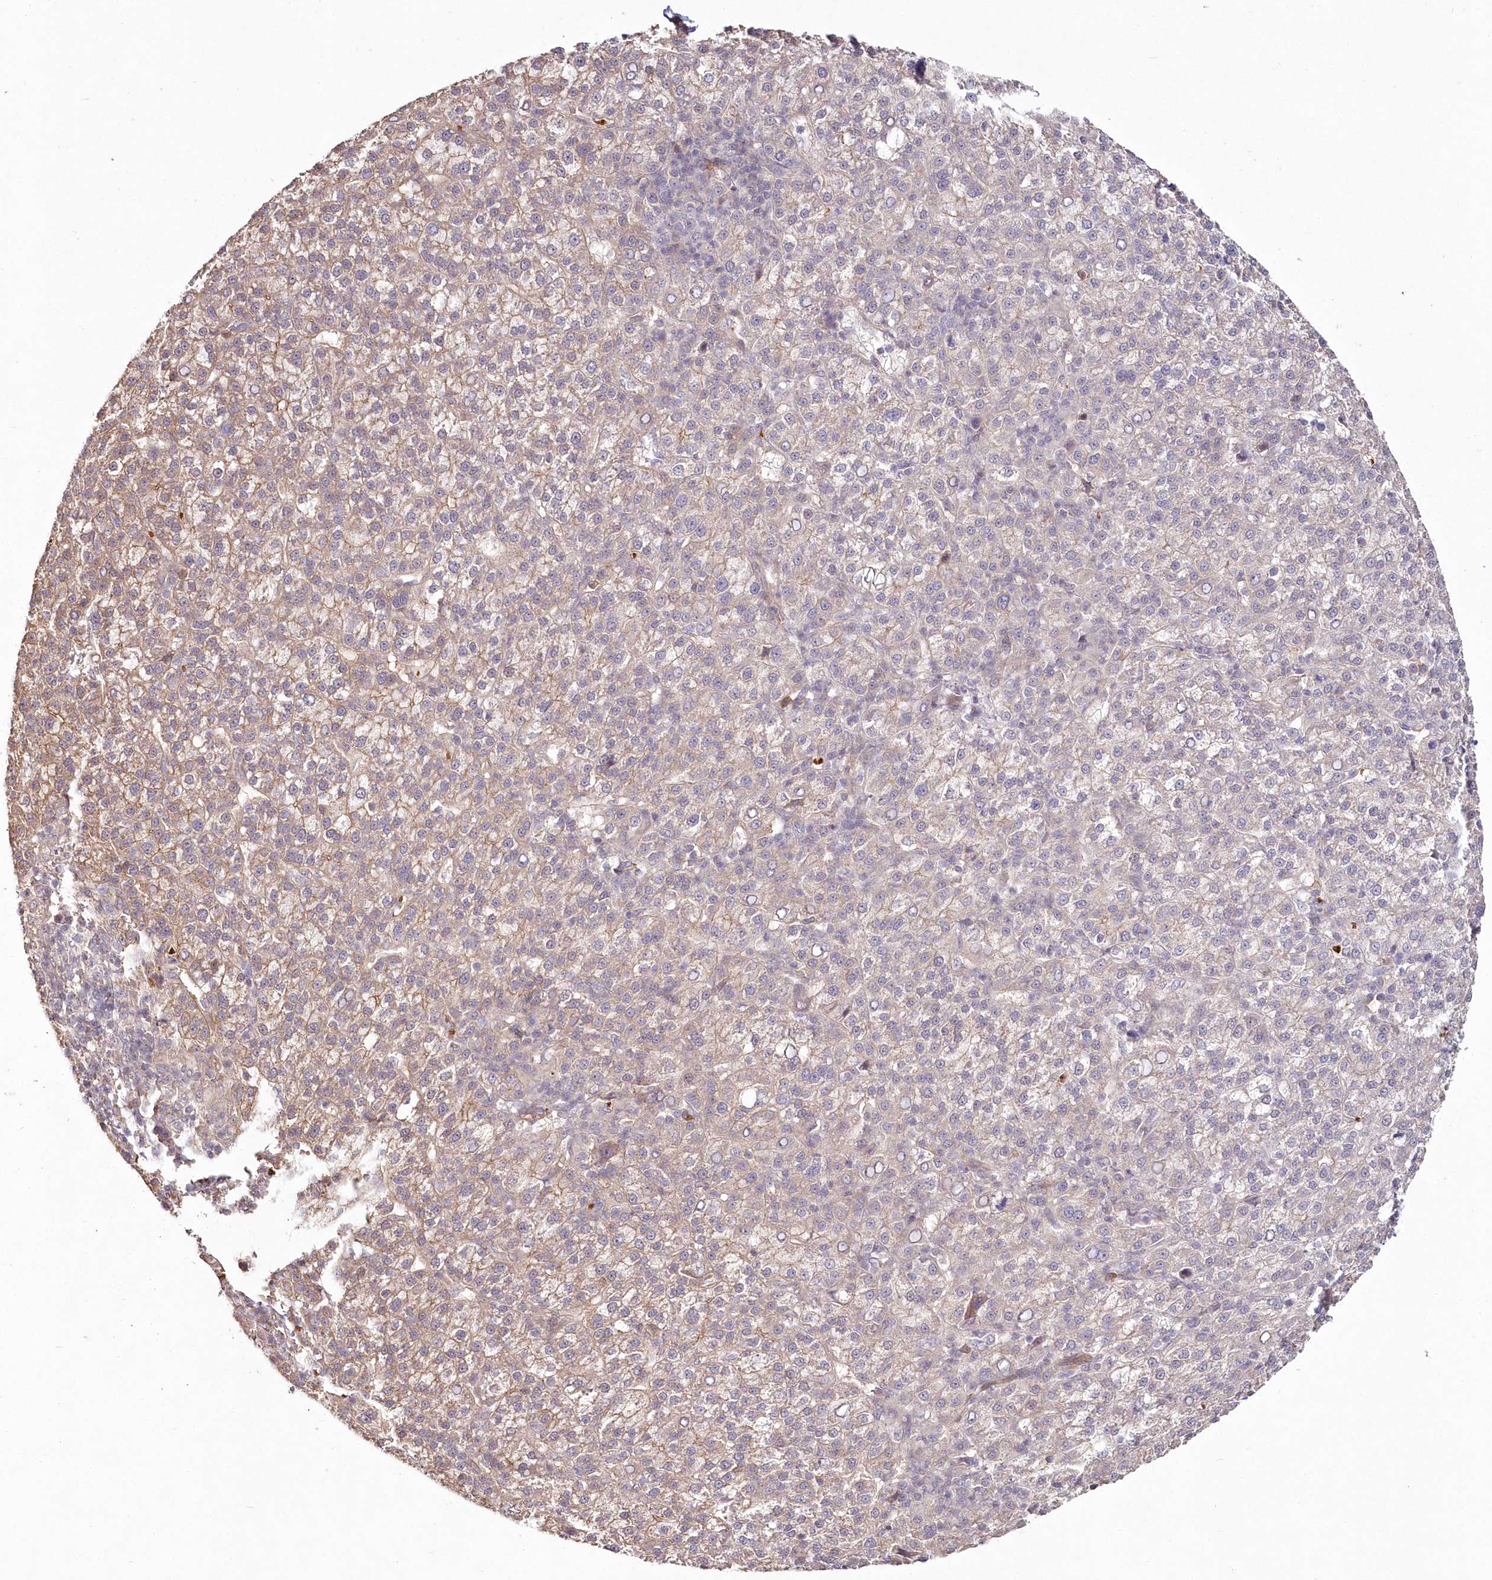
{"staining": {"intensity": "moderate", "quantity": "<25%", "location": "cytoplasmic/membranous"}, "tissue": "liver cancer", "cell_type": "Tumor cells", "image_type": "cancer", "snomed": [{"axis": "morphology", "description": "Carcinoma, Hepatocellular, NOS"}, {"axis": "topography", "description": "Liver"}], "caption": "Hepatocellular carcinoma (liver) tissue exhibits moderate cytoplasmic/membranous staining in approximately <25% of tumor cells, visualized by immunohistochemistry.", "gene": "HYCC2", "patient": {"sex": "female", "age": 58}}